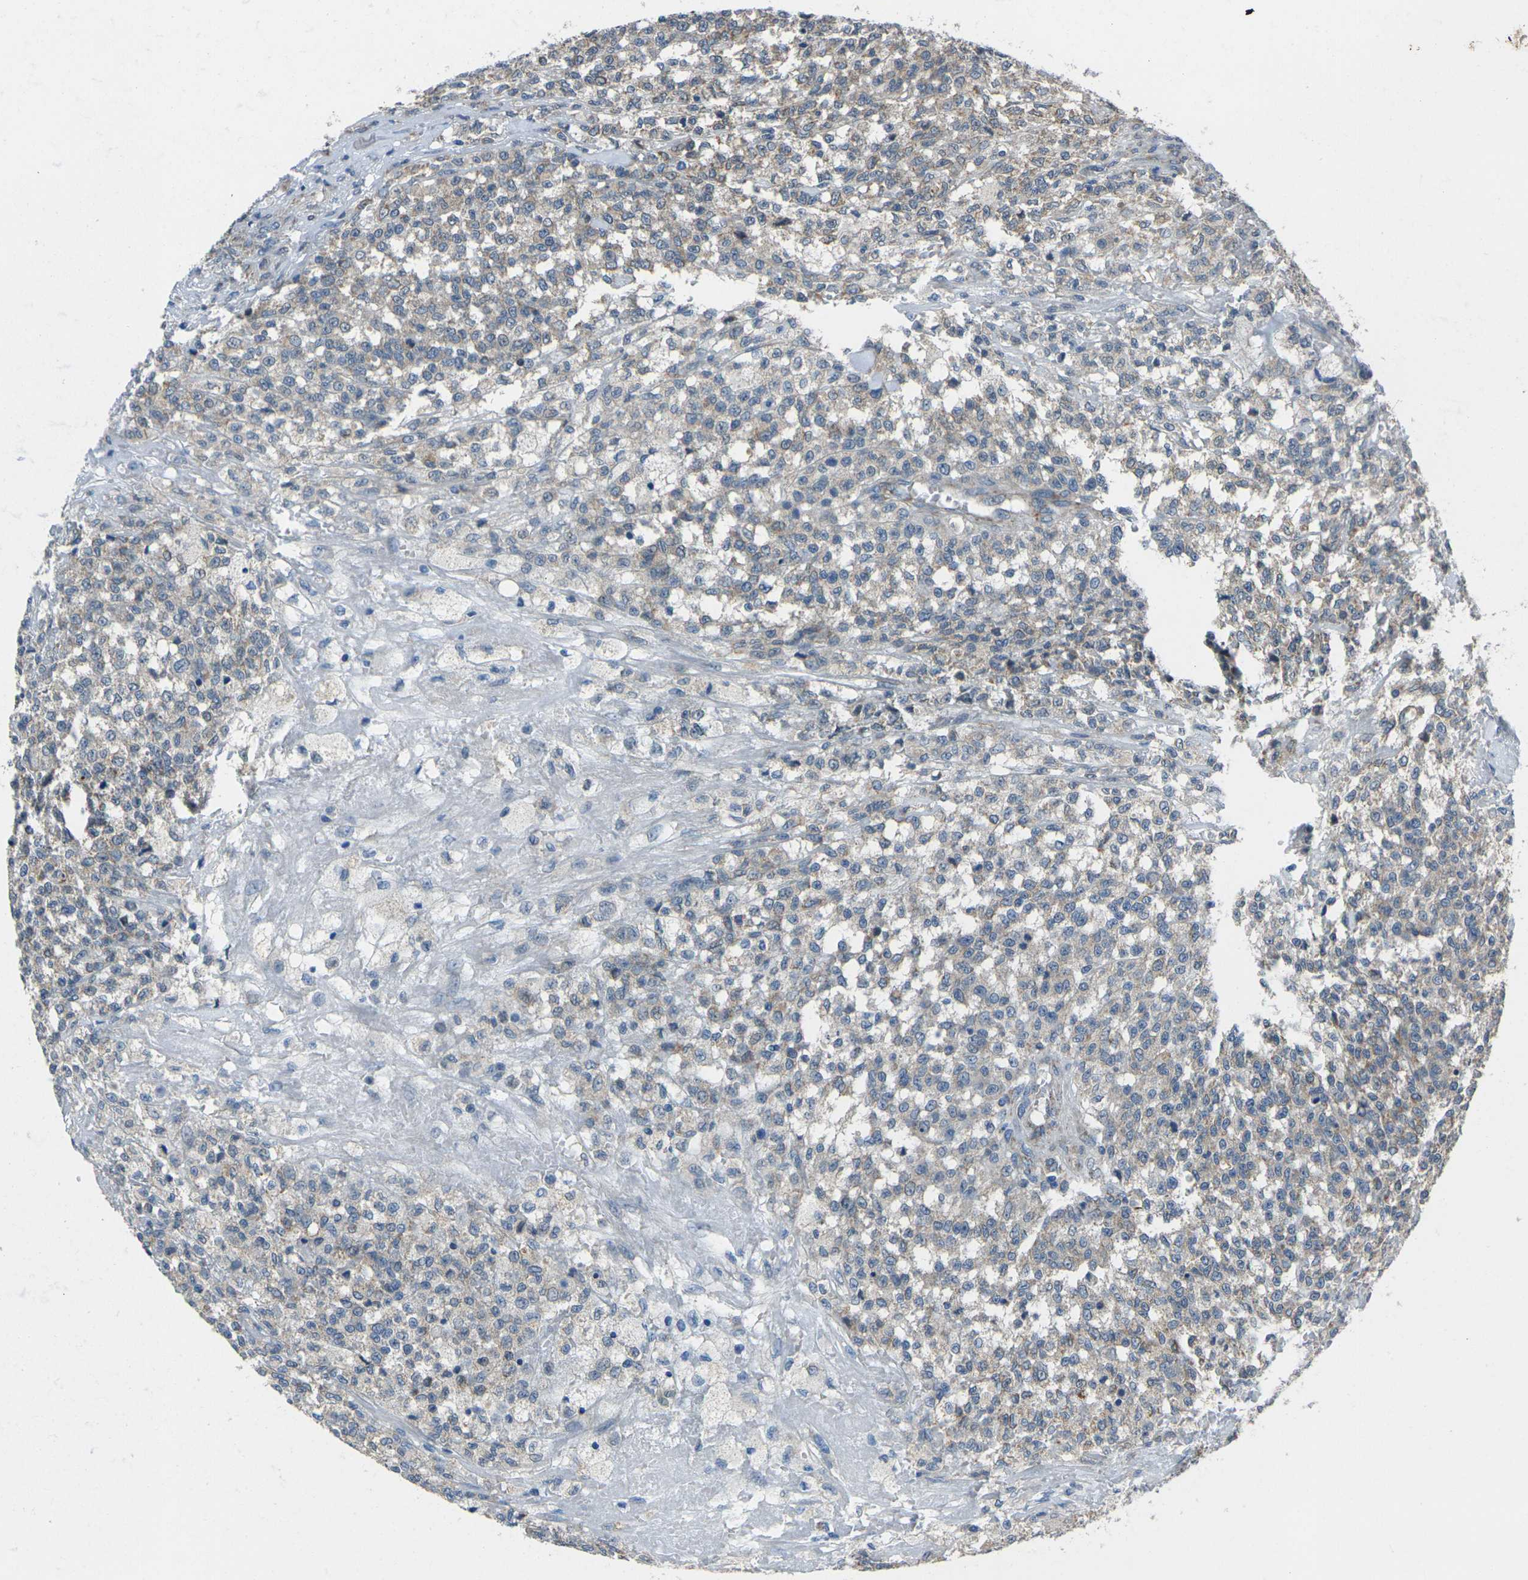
{"staining": {"intensity": "weak", "quantity": "25%-75%", "location": "cytoplasmic/membranous"}, "tissue": "testis cancer", "cell_type": "Tumor cells", "image_type": "cancer", "snomed": [{"axis": "morphology", "description": "Seminoma, NOS"}, {"axis": "topography", "description": "Testis"}], "caption": "Protein staining by IHC displays weak cytoplasmic/membranous staining in approximately 25%-75% of tumor cells in seminoma (testis).", "gene": "TMEM120B", "patient": {"sex": "male", "age": 59}}